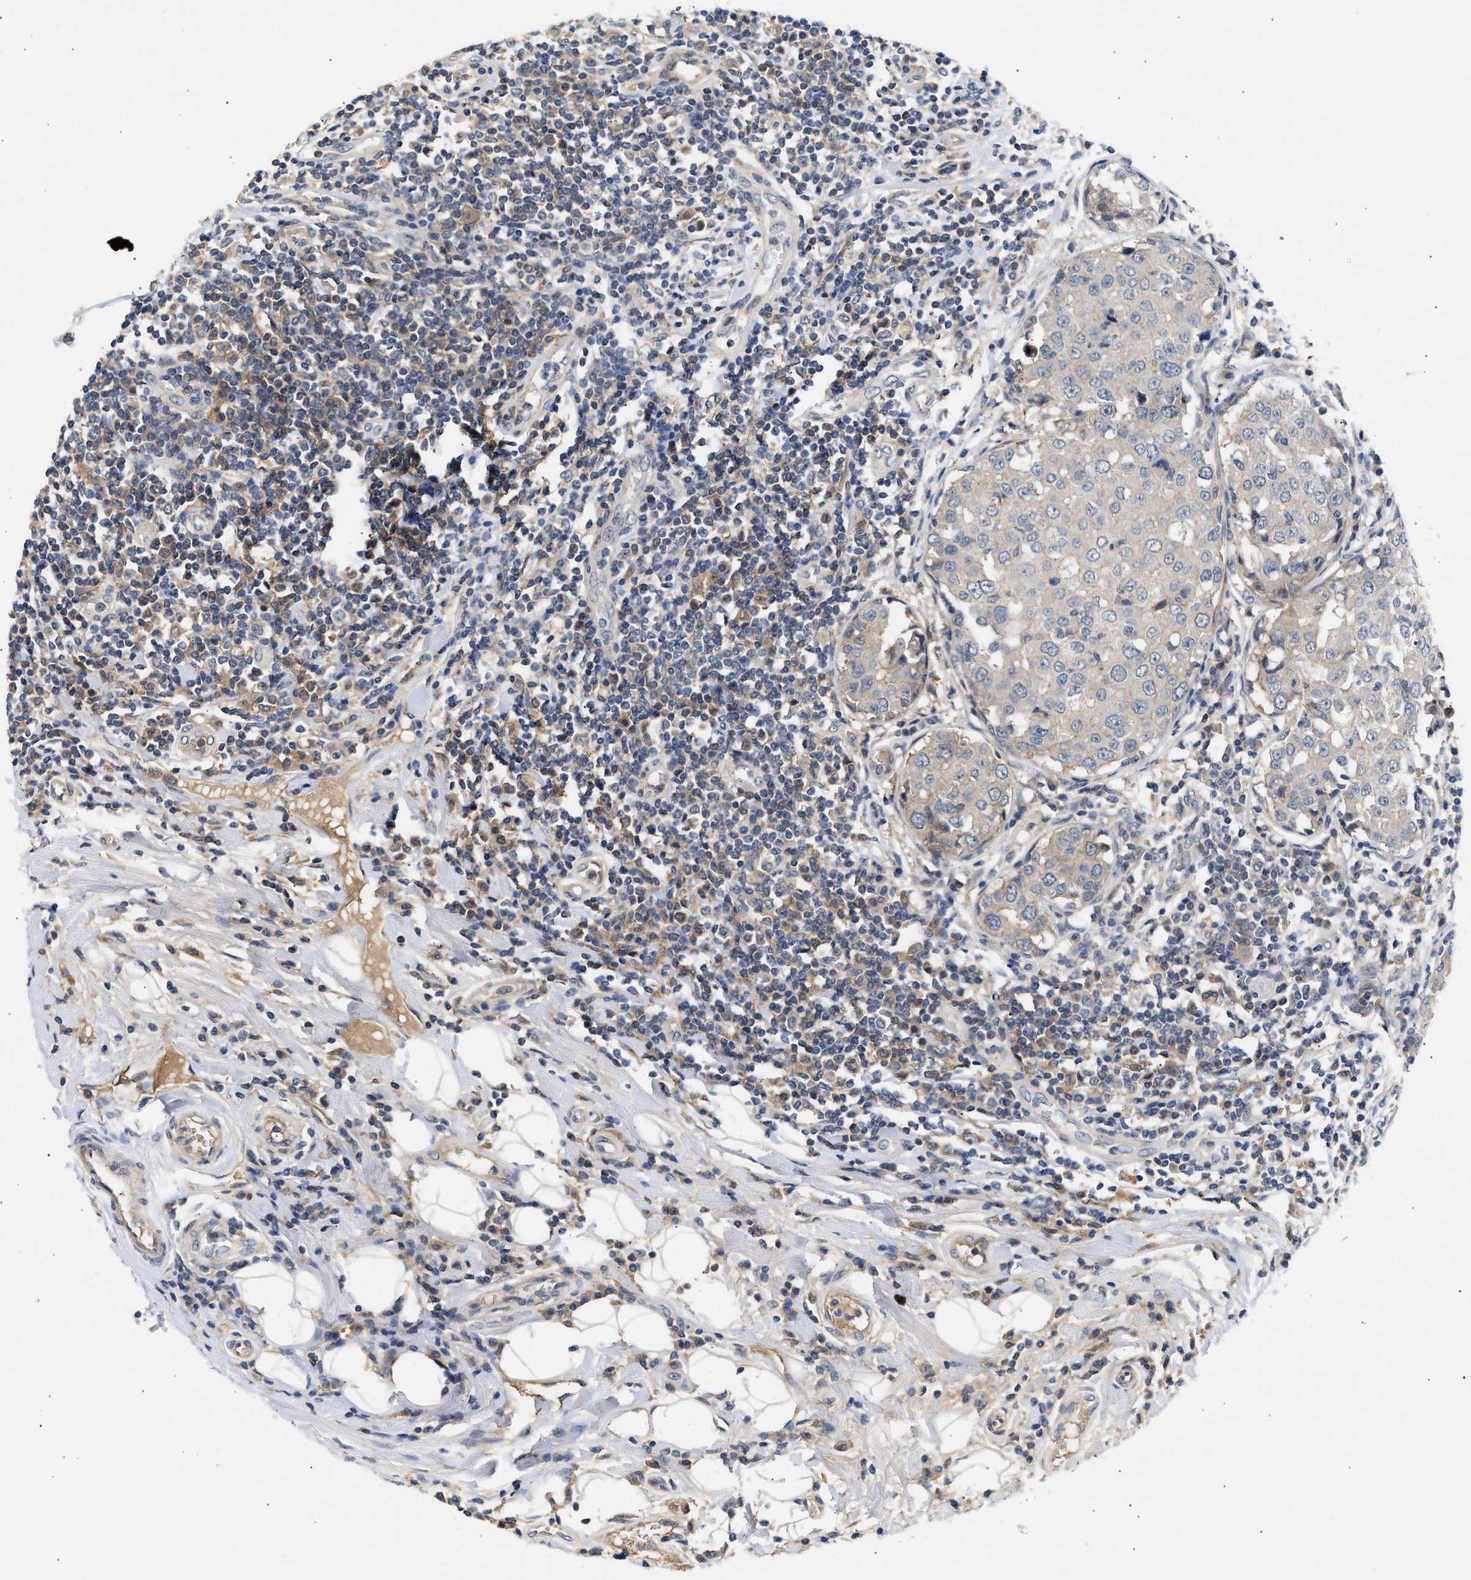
{"staining": {"intensity": "negative", "quantity": "none", "location": "none"}, "tissue": "breast cancer", "cell_type": "Tumor cells", "image_type": "cancer", "snomed": [{"axis": "morphology", "description": "Duct carcinoma"}, {"axis": "topography", "description": "Breast"}], "caption": "Immunohistochemistry (IHC) histopathology image of neoplastic tissue: breast cancer (infiltrating ductal carcinoma) stained with DAB (3,3'-diaminobenzidine) exhibits no significant protein expression in tumor cells. Nuclei are stained in blue.", "gene": "KASH5", "patient": {"sex": "female", "age": 27}}